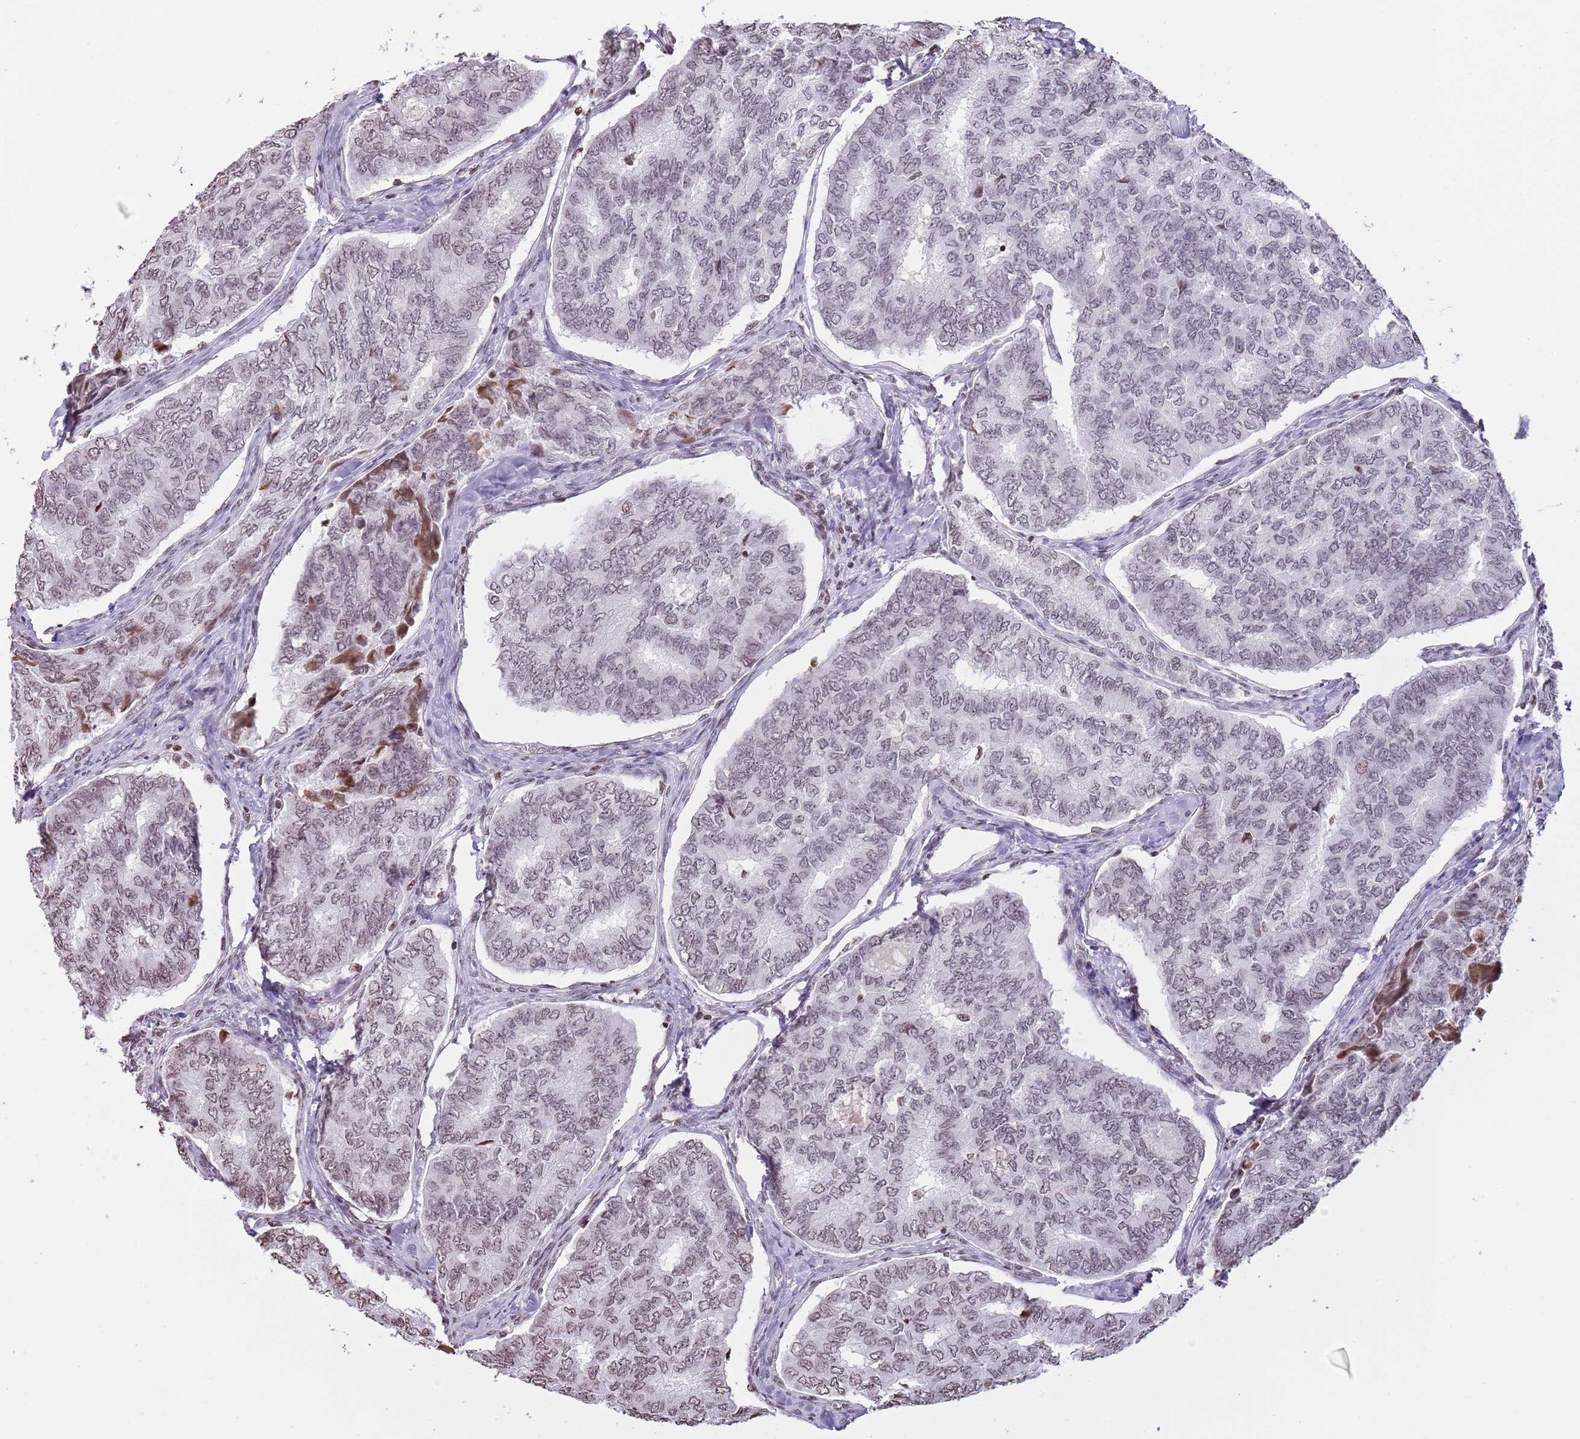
{"staining": {"intensity": "weak", "quantity": ">75%", "location": "nuclear"}, "tissue": "thyroid cancer", "cell_type": "Tumor cells", "image_type": "cancer", "snomed": [{"axis": "morphology", "description": "Papillary adenocarcinoma, NOS"}, {"axis": "topography", "description": "Thyroid gland"}], "caption": "Thyroid cancer (papillary adenocarcinoma) was stained to show a protein in brown. There is low levels of weak nuclear staining in approximately >75% of tumor cells.", "gene": "KPNA3", "patient": {"sex": "female", "age": 35}}